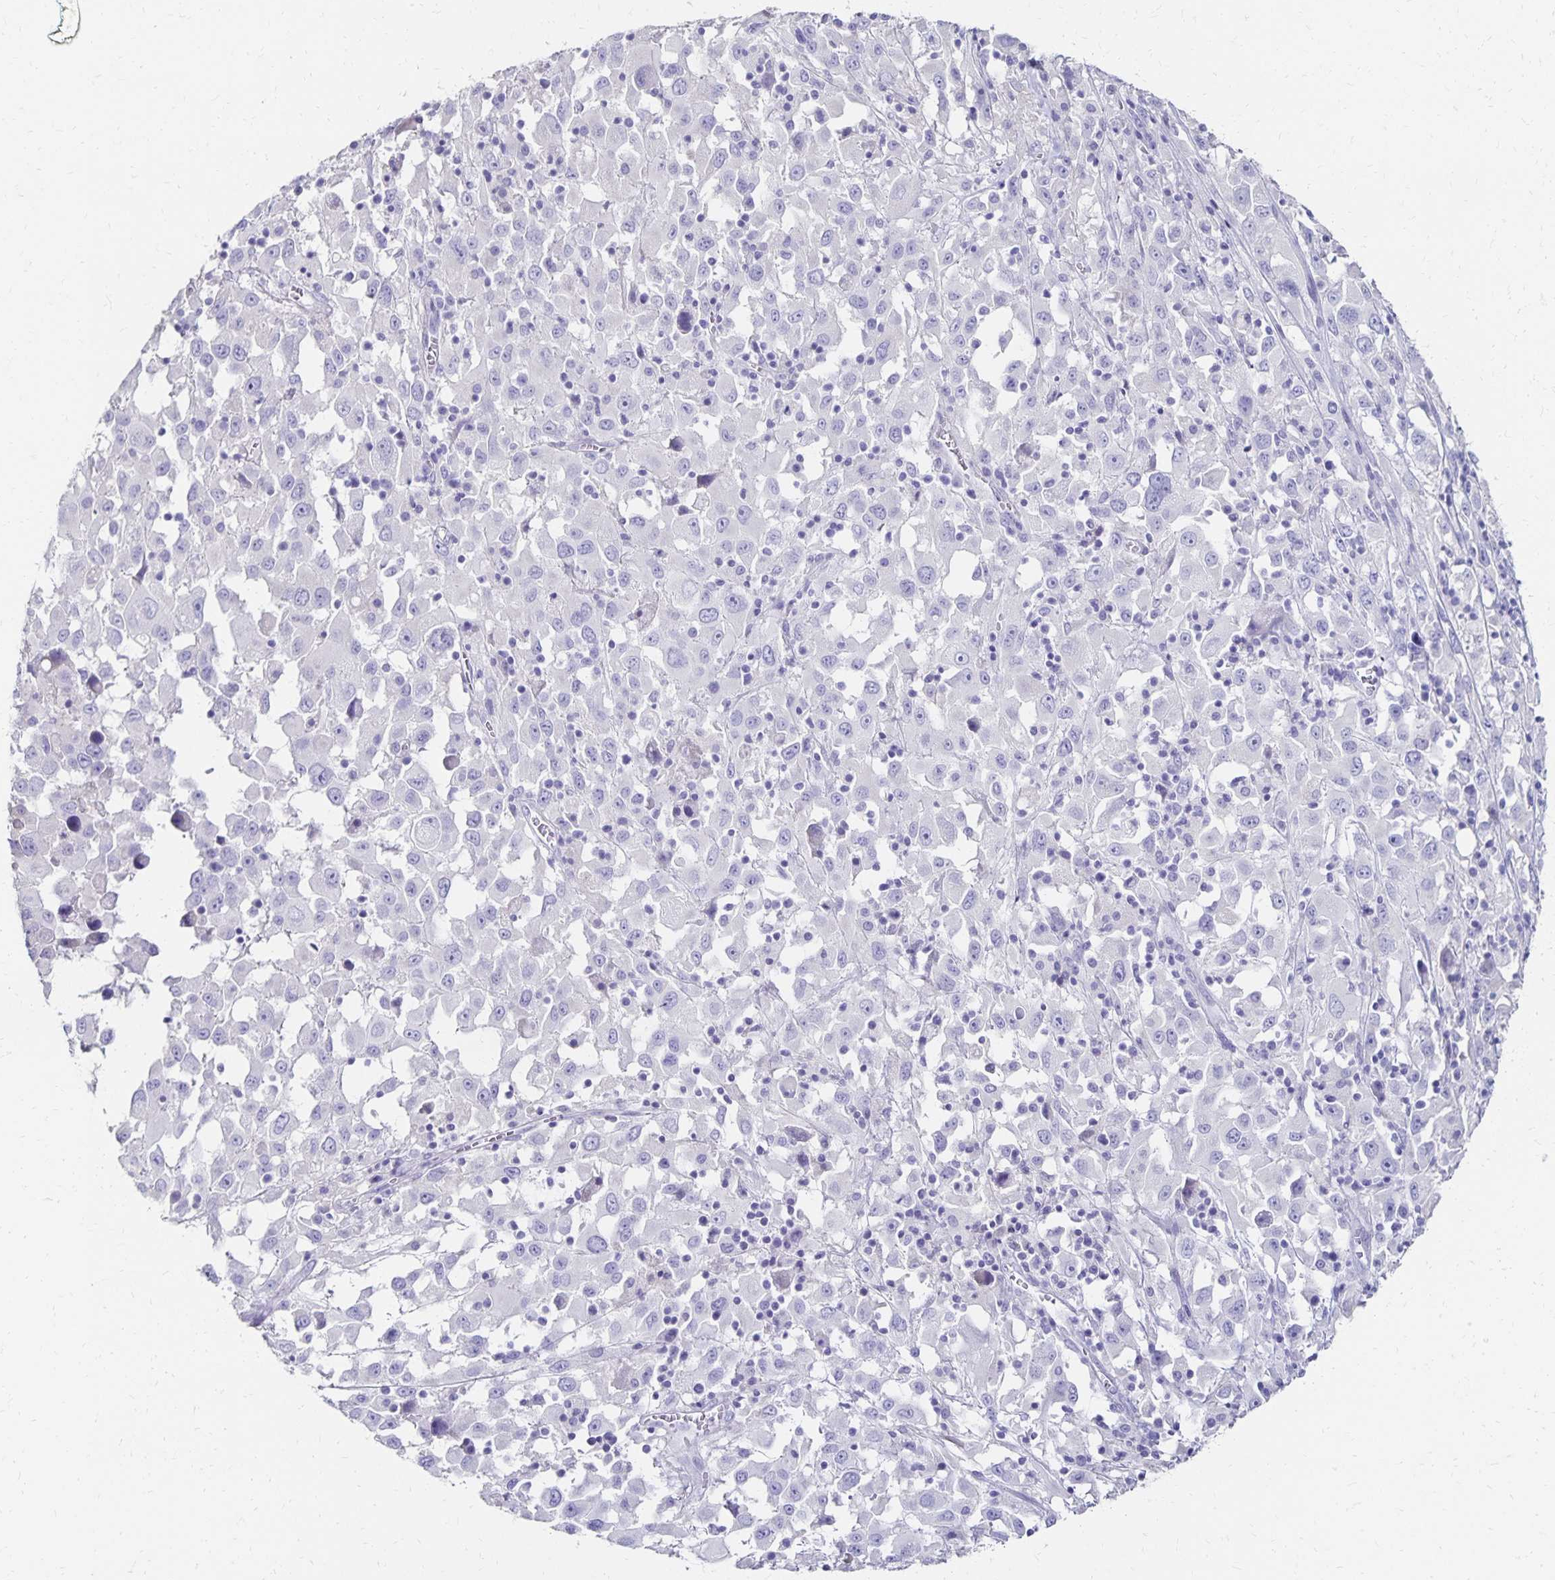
{"staining": {"intensity": "negative", "quantity": "none", "location": "none"}, "tissue": "melanoma", "cell_type": "Tumor cells", "image_type": "cancer", "snomed": [{"axis": "morphology", "description": "Malignant melanoma, Metastatic site"}, {"axis": "topography", "description": "Soft tissue"}], "caption": "High power microscopy histopathology image of an IHC image of malignant melanoma (metastatic site), revealing no significant positivity in tumor cells. Brightfield microscopy of IHC stained with DAB (brown) and hematoxylin (blue), captured at high magnification.", "gene": "DYNLT4", "patient": {"sex": "male", "age": 50}}